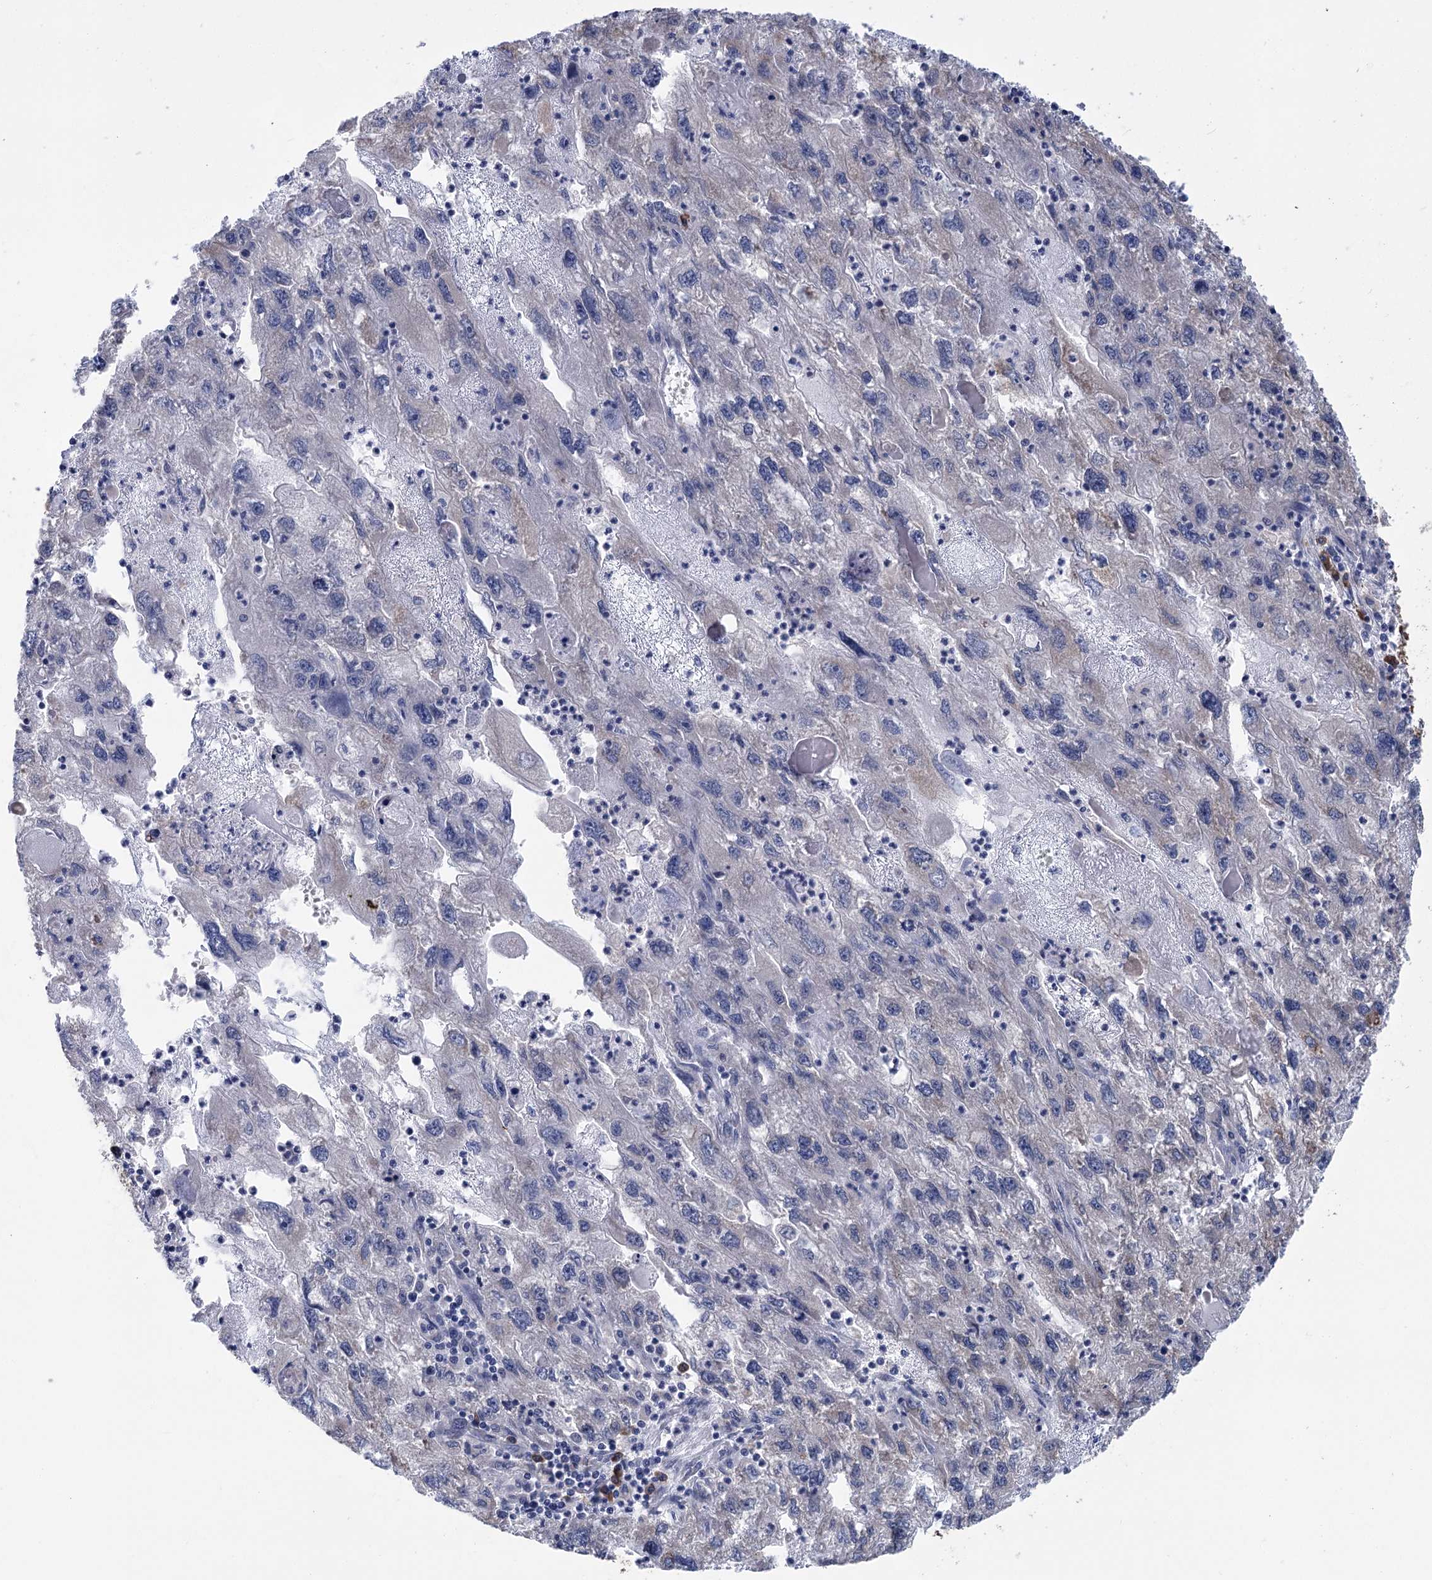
{"staining": {"intensity": "weak", "quantity": "<25%", "location": "cytoplasmic/membranous"}, "tissue": "endometrial cancer", "cell_type": "Tumor cells", "image_type": "cancer", "snomed": [{"axis": "morphology", "description": "Adenocarcinoma, NOS"}, {"axis": "topography", "description": "Endometrium"}], "caption": "Endometrial cancer was stained to show a protein in brown. There is no significant staining in tumor cells.", "gene": "METTL24", "patient": {"sex": "female", "age": 49}}